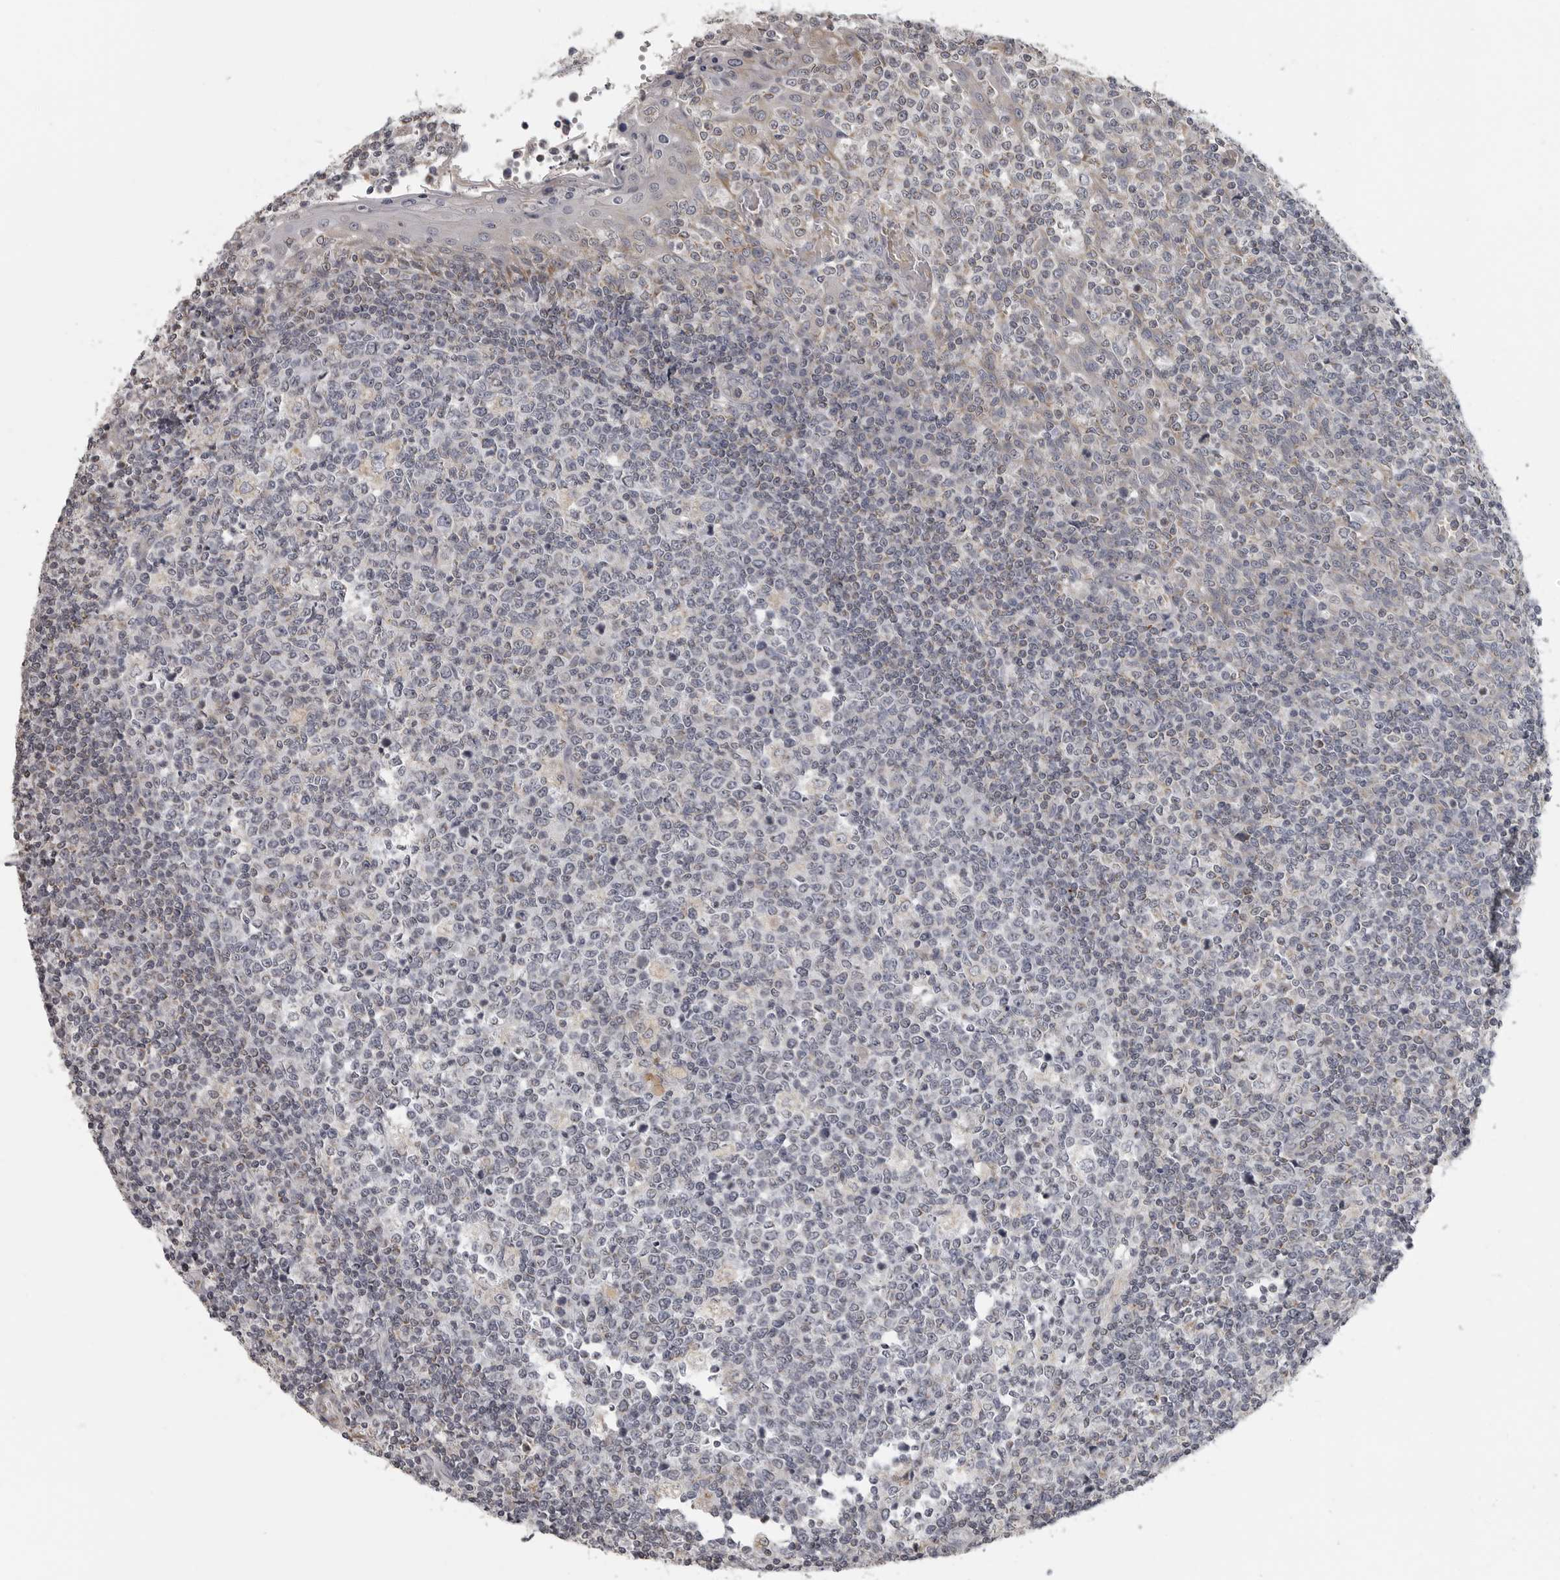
{"staining": {"intensity": "negative", "quantity": "none", "location": "none"}, "tissue": "tonsil", "cell_type": "Germinal center cells", "image_type": "normal", "snomed": [{"axis": "morphology", "description": "Normal tissue, NOS"}, {"axis": "topography", "description": "Tonsil"}], "caption": "IHC histopathology image of normal tonsil: tonsil stained with DAB (3,3'-diaminobenzidine) reveals no significant protein expression in germinal center cells.", "gene": "RXFP3", "patient": {"sex": "female", "age": 19}}